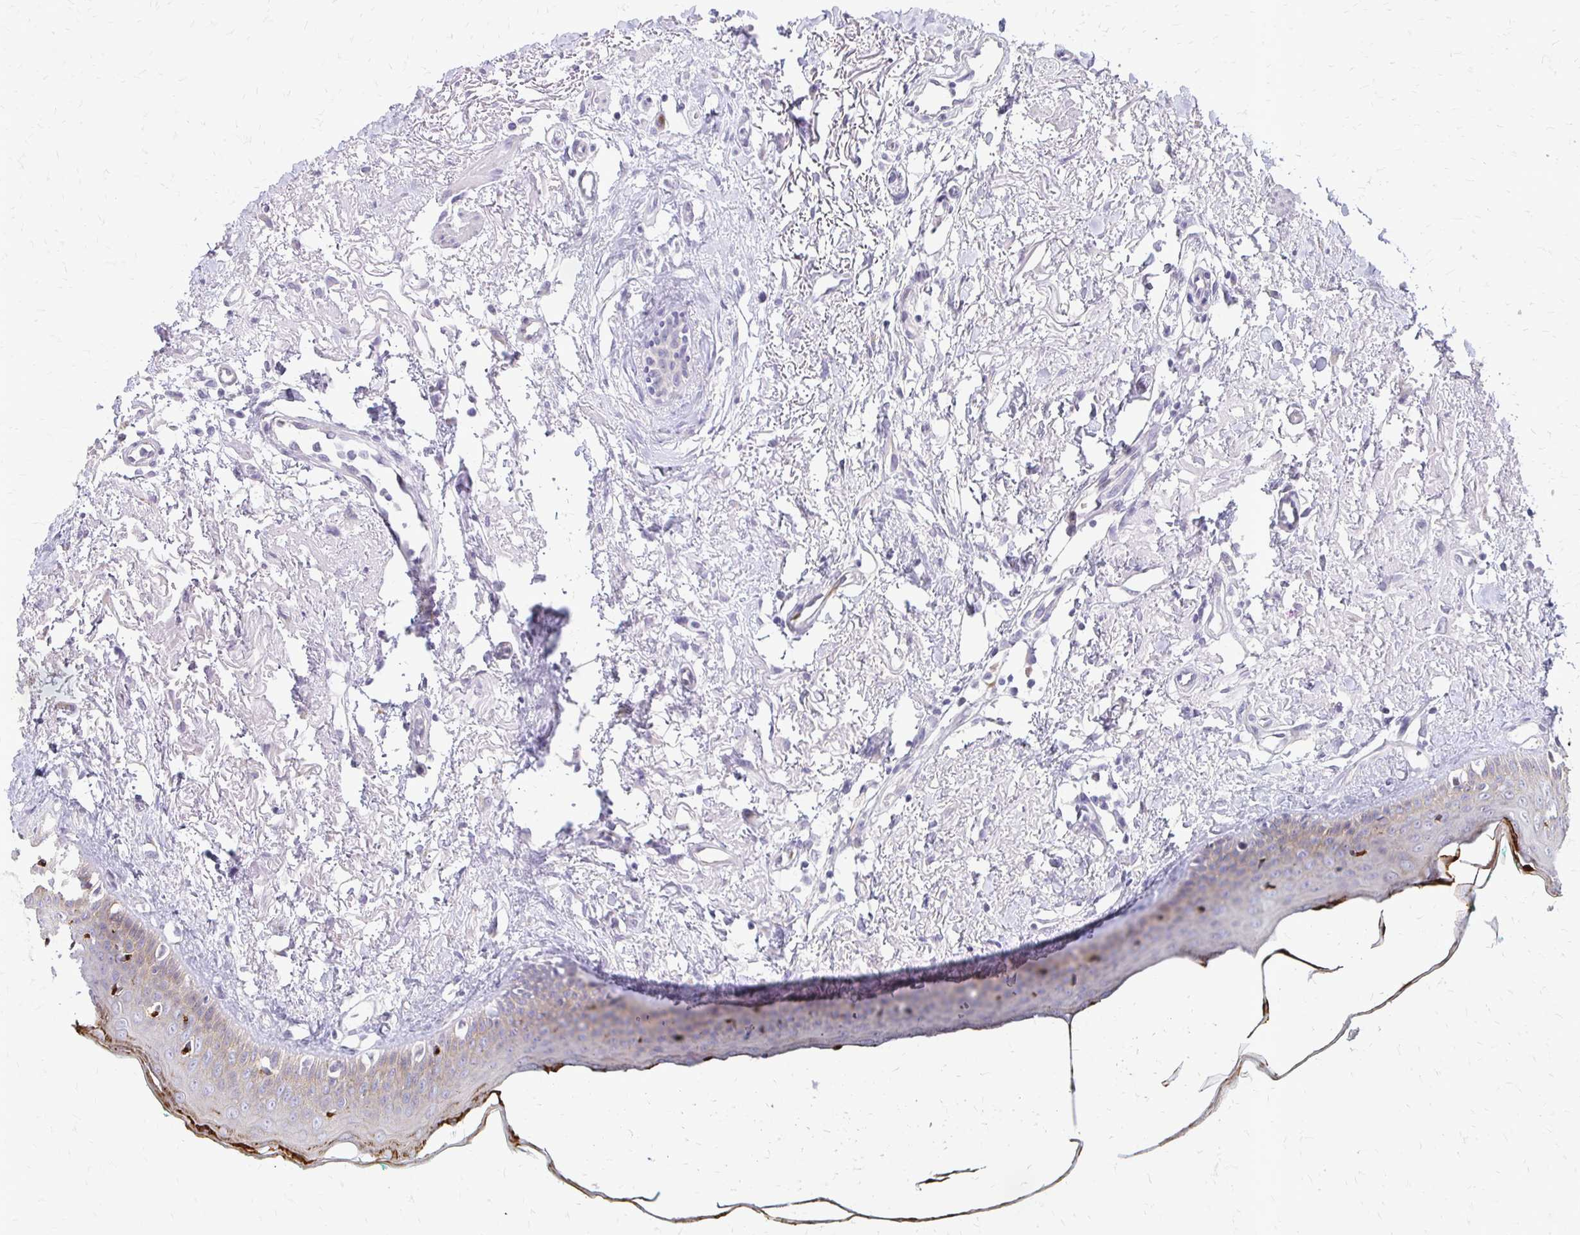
{"staining": {"intensity": "weak", "quantity": "25%-75%", "location": "cytoplasmic/membranous"}, "tissue": "oral mucosa", "cell_type": "Squamous epithelial cells", "image_type": "normal", "snomed": [{"axis": "morphology", "description": "Normal tissue, NOS"}, {"axis": "topography", "description": "Oral tissue"}], "caption": "Oral mucosa stained with DAB IHC exhibits low levels of weak cytoplasmic/membranous staining in approximately 25%-75% of squamous epithelial cells.", "gene": "EPYC", "patient": {"sex": "female", "age": 70}}